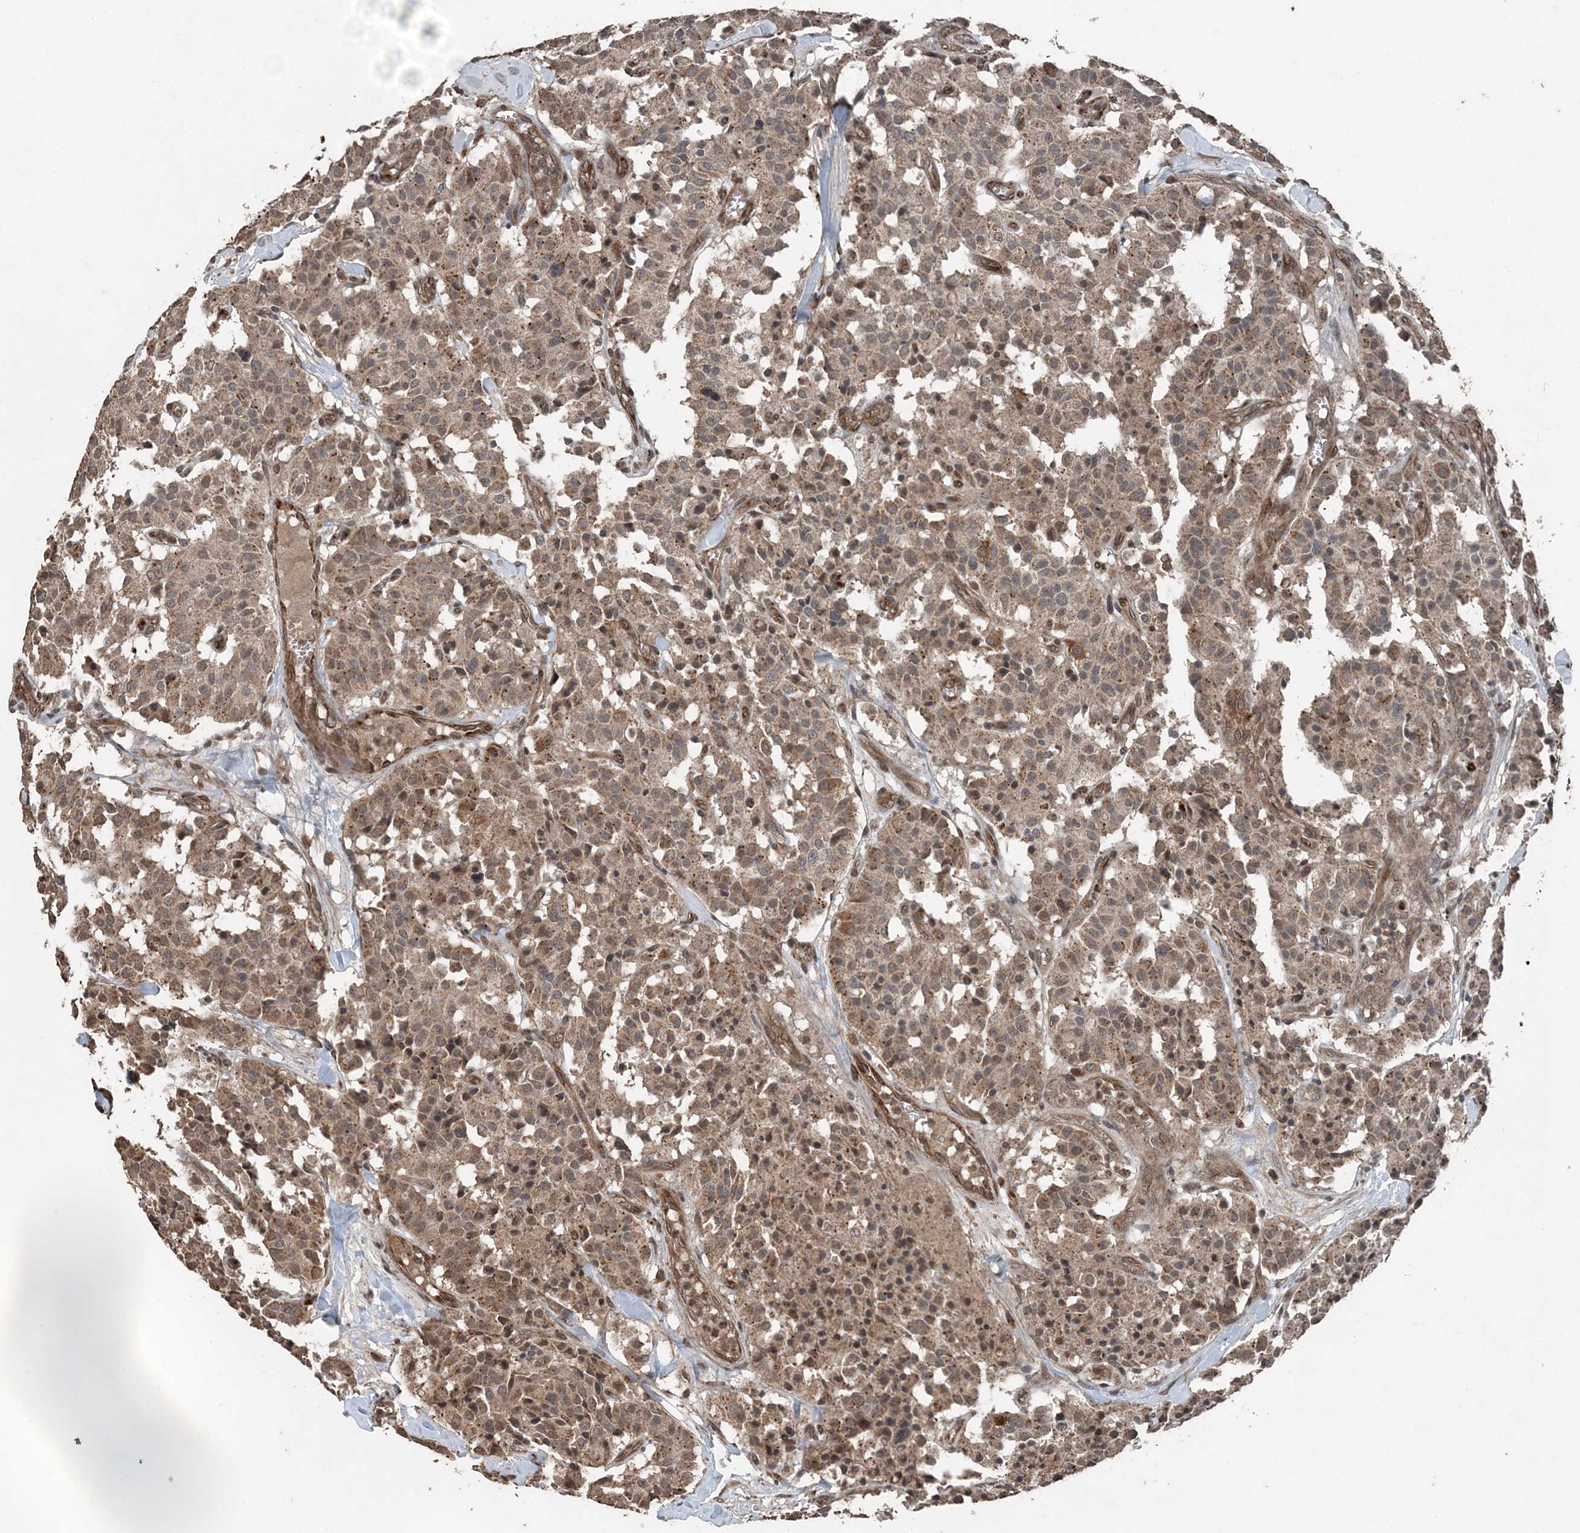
{"staining": {"intensity": "moderate", "quantity": ">75%", "location": "cytoplasmic/membranous"}, "tissue": "carcinoid", "cell_type": "Tumor cells", "image_type": "cancer", "snomed": [{"axis": "morphology", "description": "Carcinoid, malignant, NOS"}, {"axis": "topography", "description": "Lung"}], "caption": "There is medium levels of moderate cytoplasmic/membranous positivity in tumor cells of carcinoid (malignant), as demonstrated by immunohistochemical staining (brown color).", "gene": "CFL1", "patient": {"sex": "male", "age": 30}}